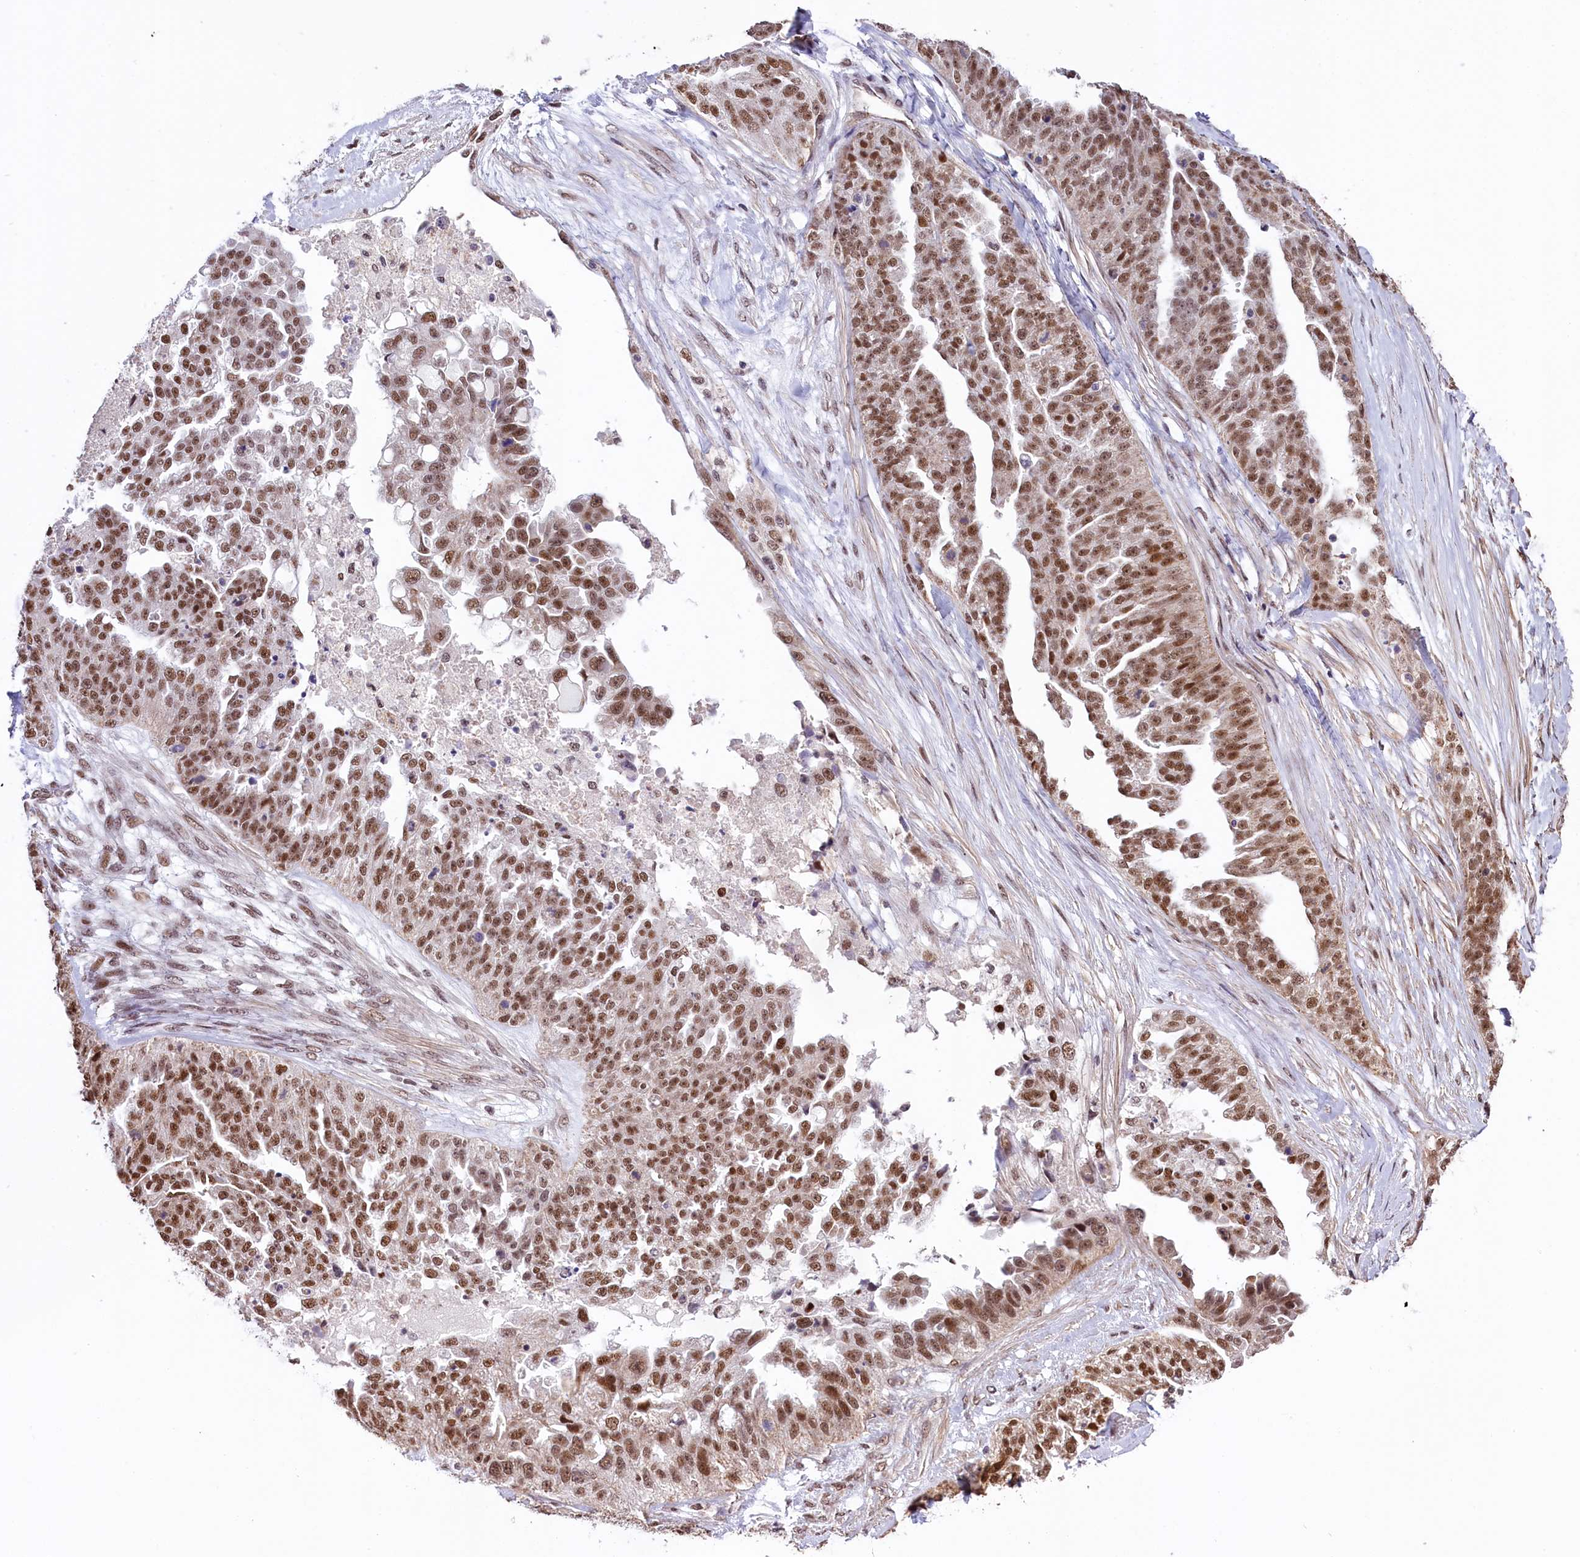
{"staining": {"intensity": "moderate", "quantity": ">75%", "location": "nuclear"}, "tissue": "ovarian cancer", "cell_type": "Tumor cells", "image_type": "cancer", "snomed": [{"axis": "morphology", "description": "Cystadenocarcinoma, serous, NOS"}, {"axis": "topography", "description": "Ovary"}], "caption": "Moderate nuclear protein staining is present in approximately >75% of tumor cells in serous cystadenocarcinoma (ovarian).", "gene": "MRPL54", "patient": {"sex": "female", "age": 58}}